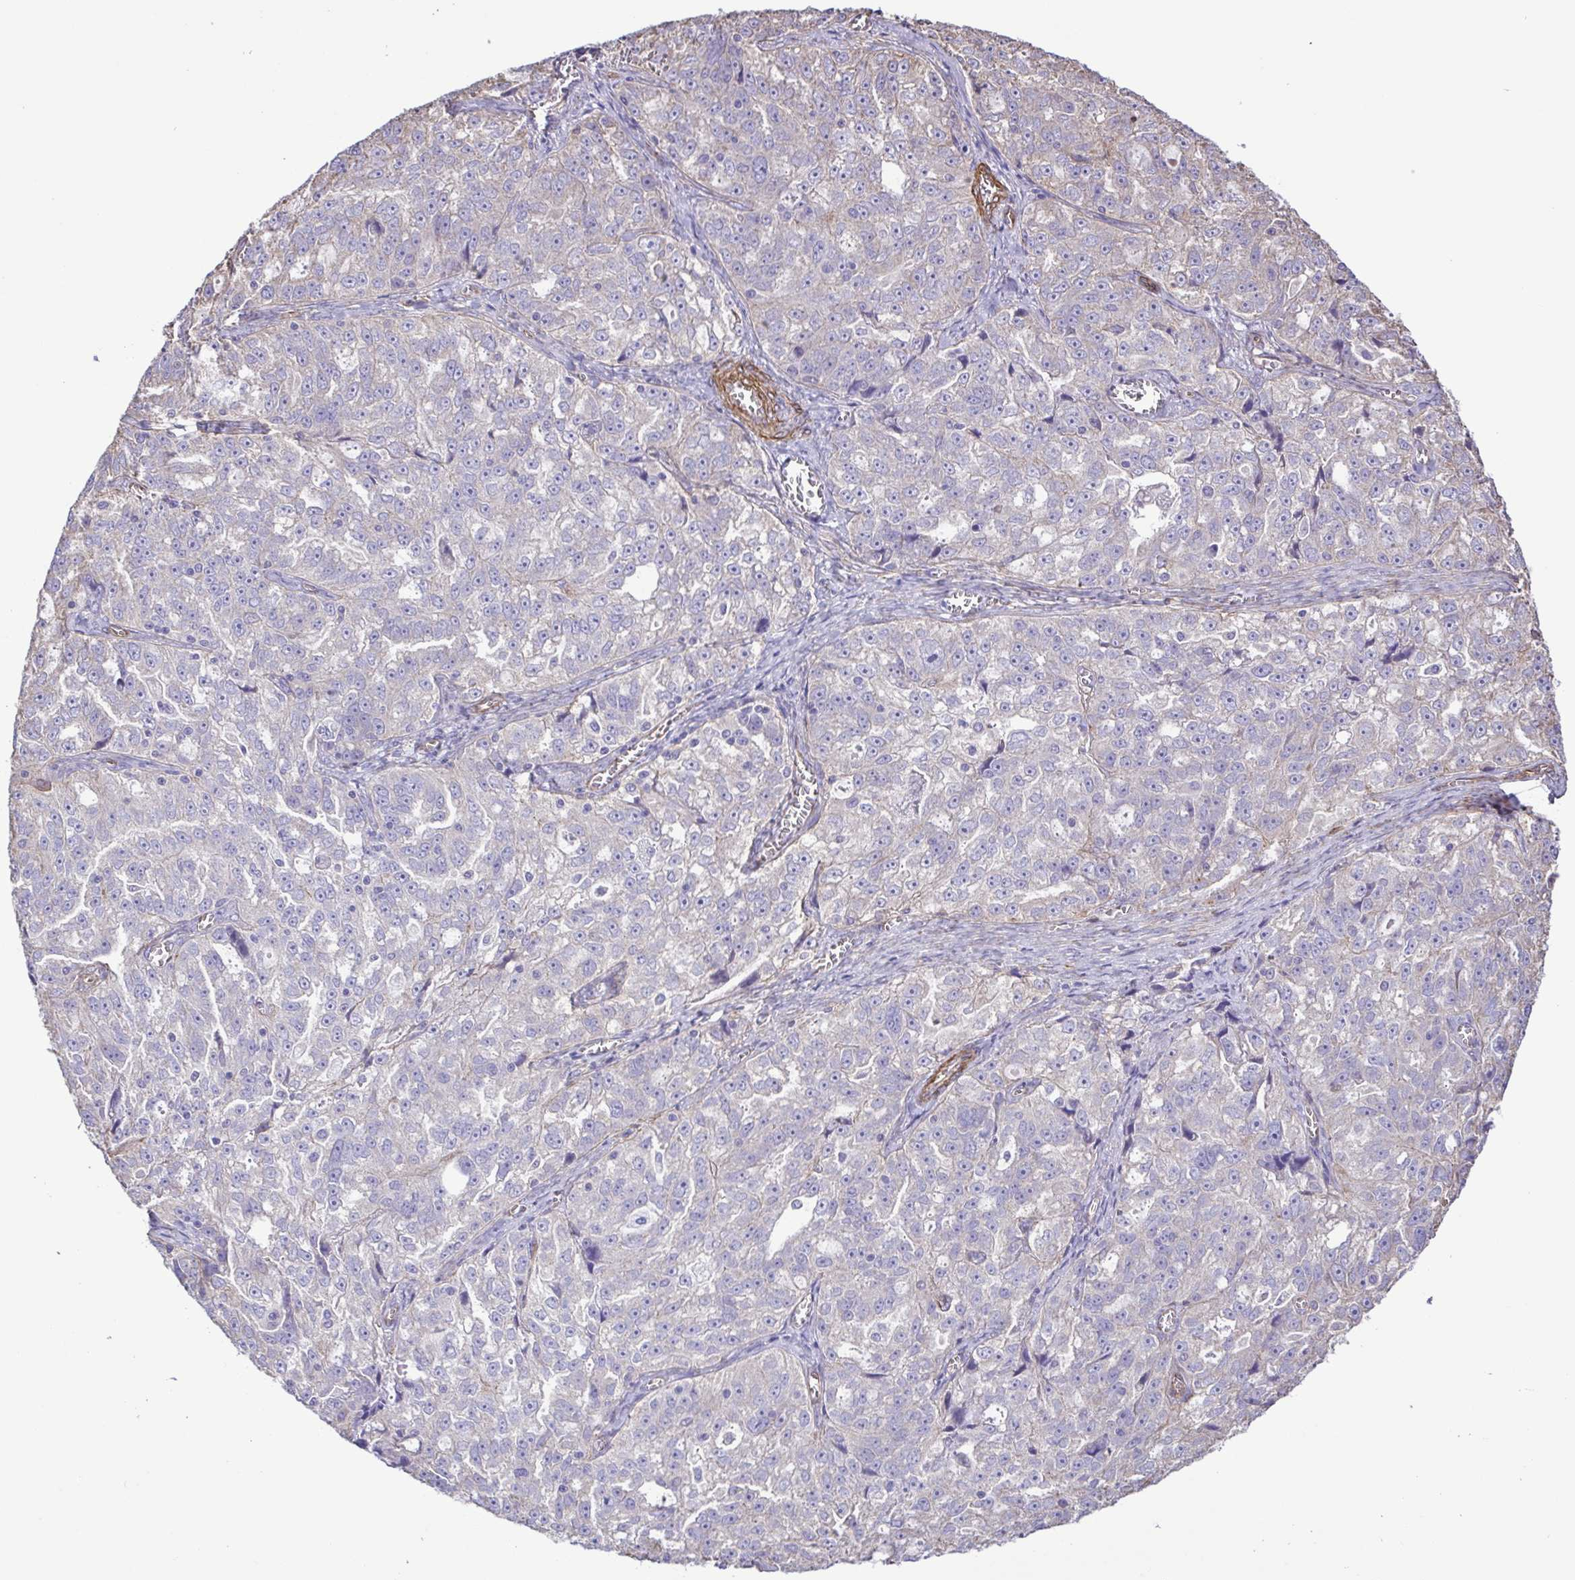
{"staining": {"intensity": "negative", "quantity": "none", "location": "none"}, "tissue": "ovarian cancer", "cell_type": "Tumor cells", "image_type": "cancer", "snomed": [{"axis": "morphology", "description": "Cystadenocarcinoma, serous, NOS"}, {"axis": "topography", "description": "Ovary"}], "caption": "This is an IHC photomicrograph of ovarian serous cystadenocarcinoma. There is no positivity in tumor cells.", "gene": "FLT1", "patient": {"sex": "female", "age": 51}}